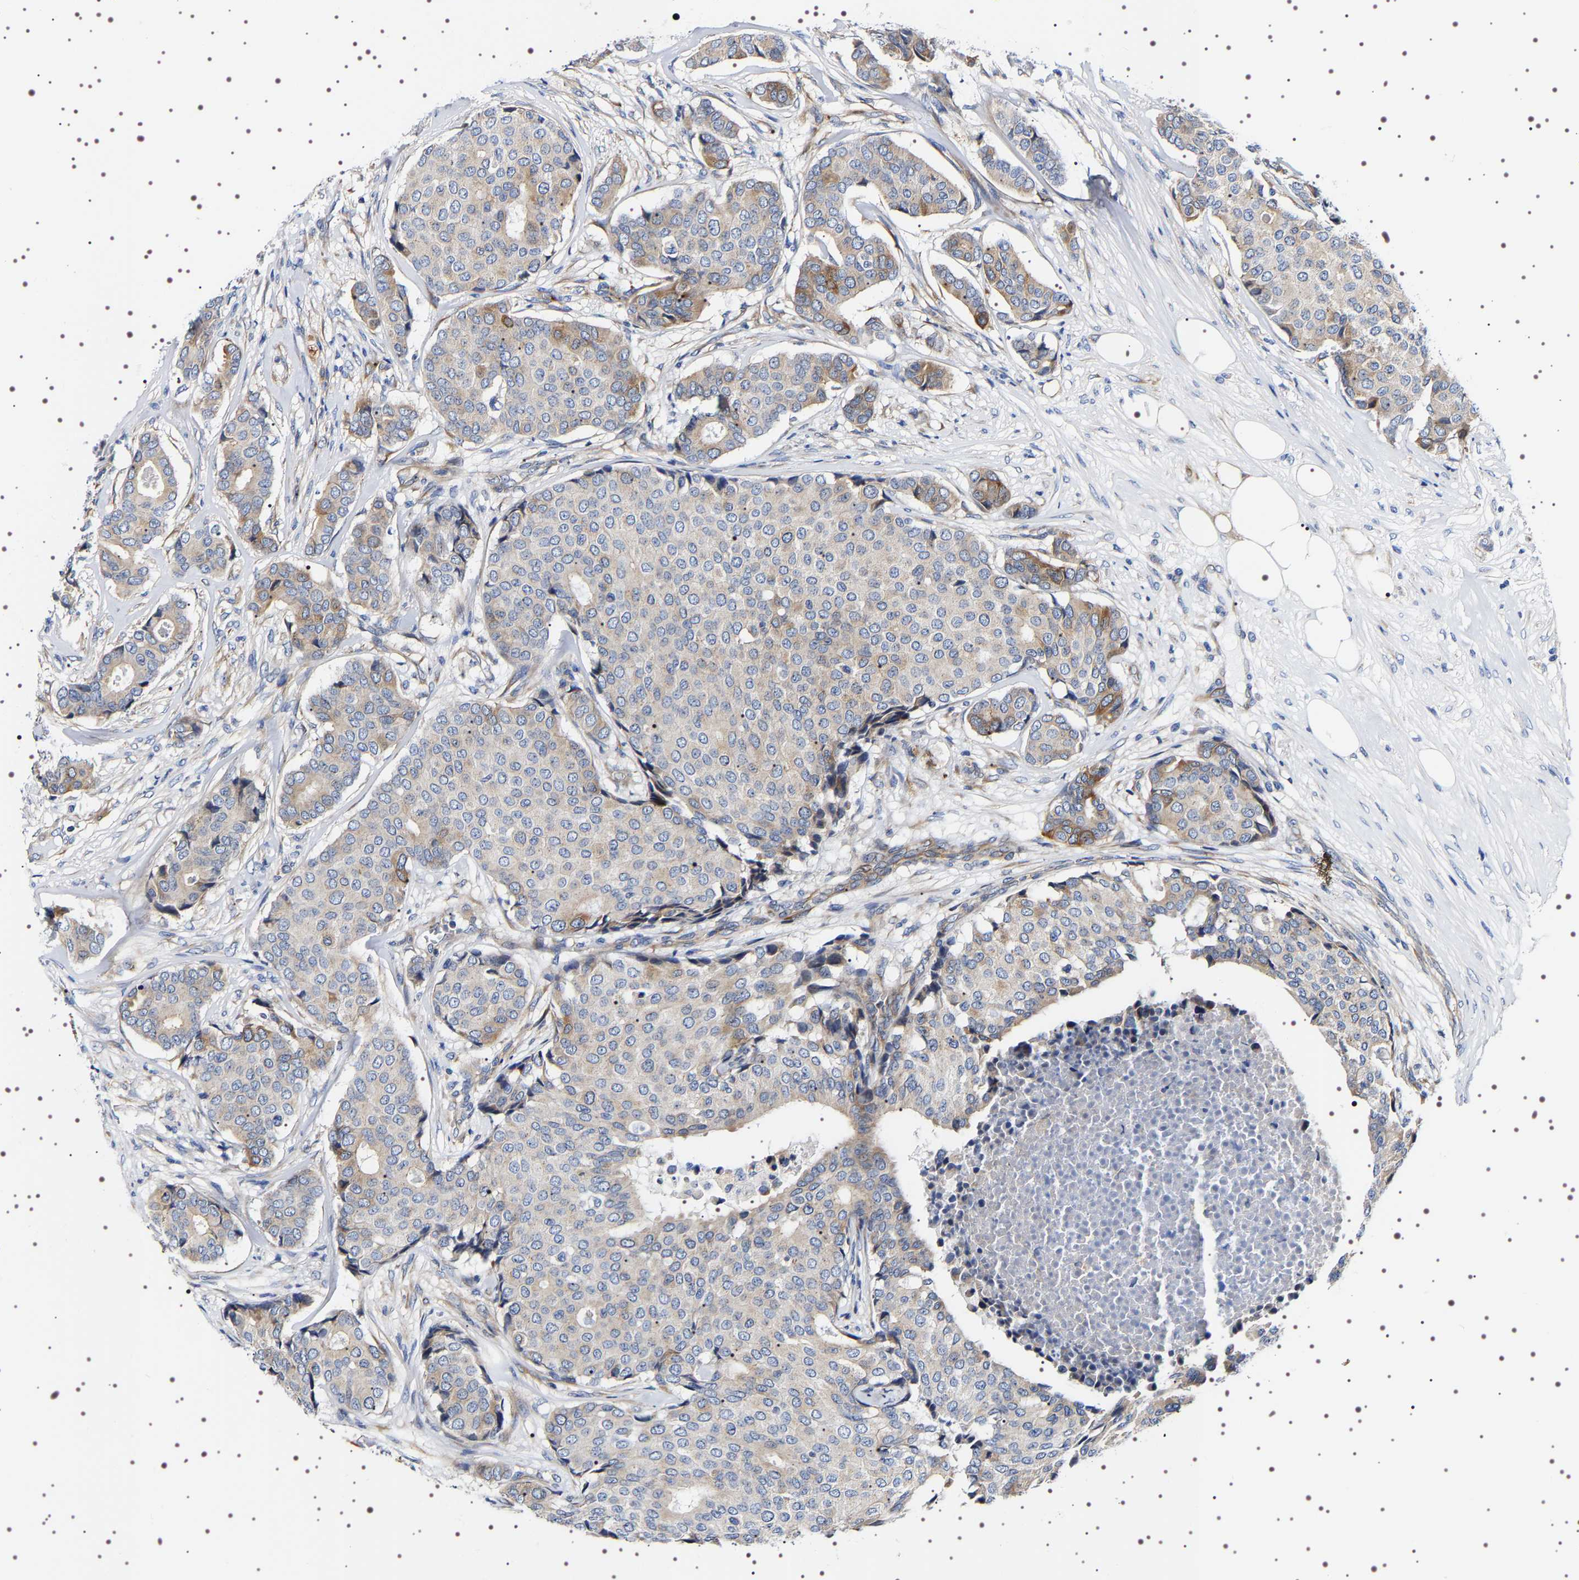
{"staining": {"intensity": "moderate", "quantity": "<25%", "location": "cytoplasmic/membranous"}, "tissue": "breast cancer", "cell_type": "Tumor cells", "image_type": "cancer", "snomed": [{"axis": "morphology", "description": "Duct carcinoma"}, {"axis": "topography", "description": "Breast"}], "caption": "IHC of intraductal carcinoma (breast) shows low levels of moderate cytoplasmic/membranous positivity in approximately <25% of tumor cells. (Stains: DAB (3,3'-diaminobenzidine) in brown, nuclei in blue, Microscopy: brightfield microscopy at high magnification).", "gene": "SQLE", "patient": {"sex": "female", "age": 75}}